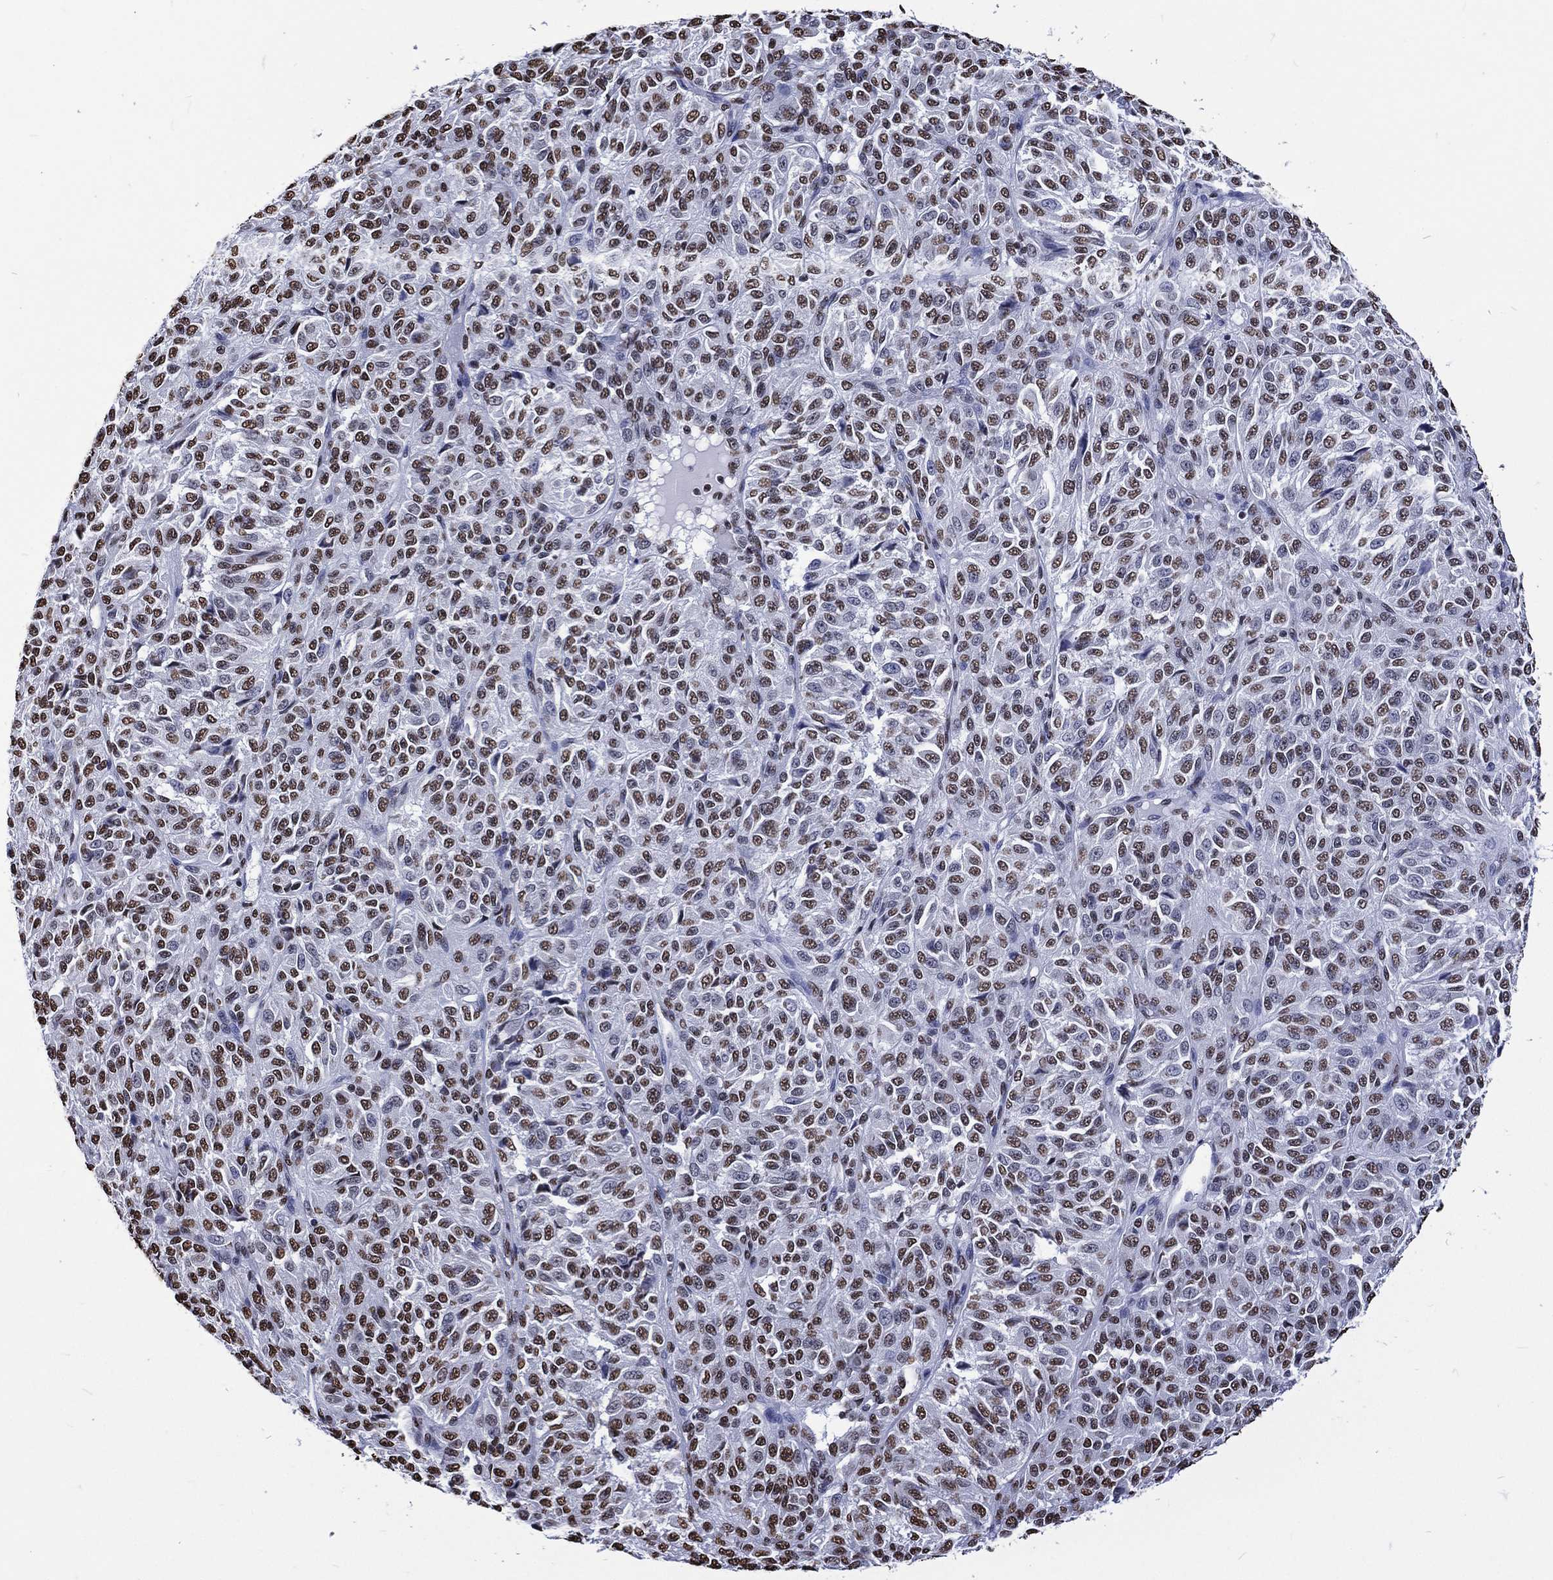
{"staining": {"intensity": "moderate", "quantity": ">75%", "location": "nuclear"}, "tissue": "melanoma", "cell_type": "Tumor cells", "image_type": "cancer", "snomed": [{"axis": "morphology", "description": "Malignant melanoma, Metastatic site"}, {"axis": "topography", "description": "Brain"}], "caption": "This micrograph displays immunohistochemistry staining of melanoma, with medium moderate nuclear staining in approximately >75% of tumor cells.", "gene": "RETREG2", "patient": {"sex": "female", "age": 56}}